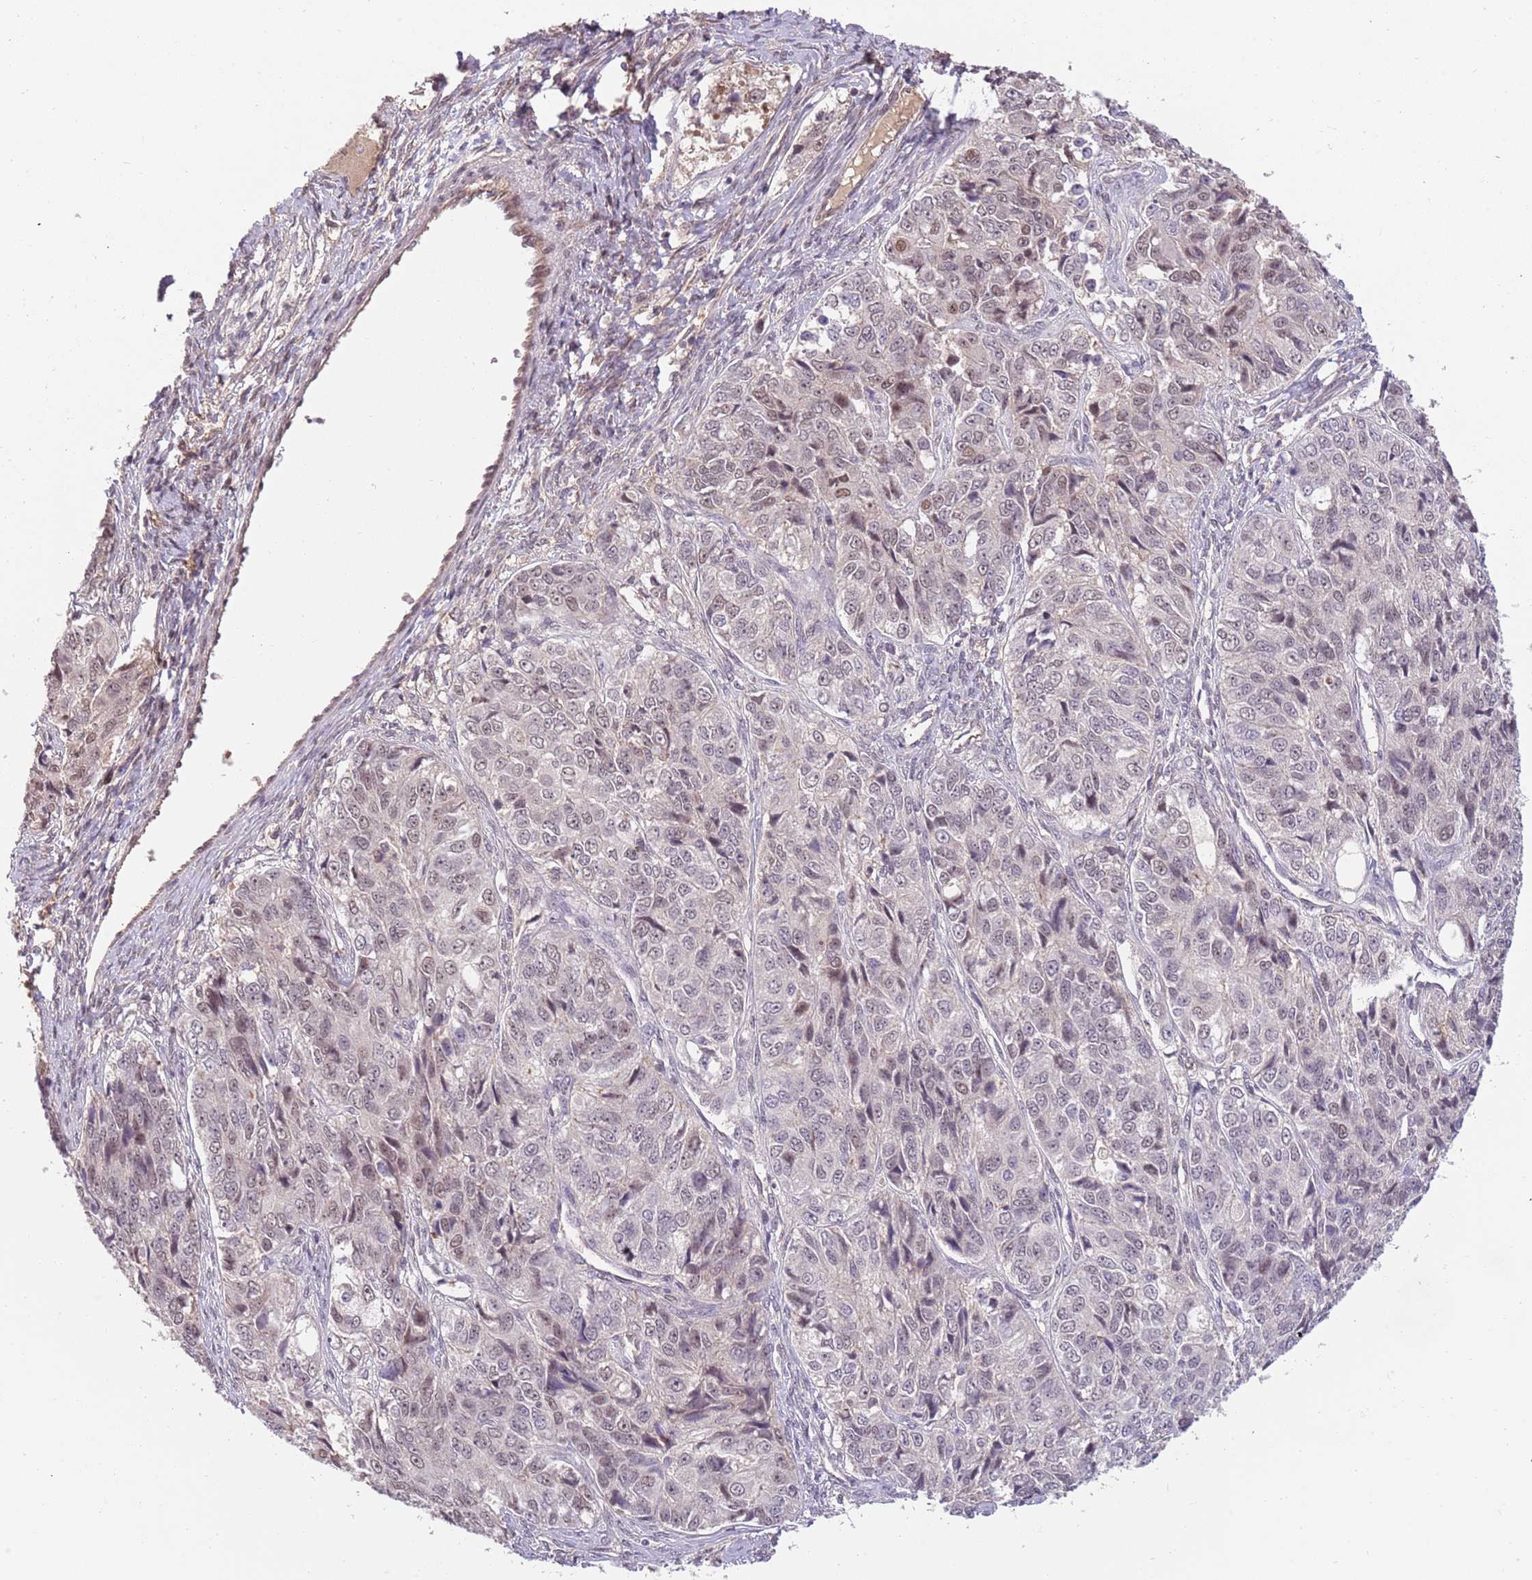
{"staining": {"intensity": "negative", "quantity": "none", "location": "none"}, "tissue": "ovarian cancer", "cell_type": "Tumor cells", "image_type": "cancer", "snomed": [{"axis": "morphology", "description": "Carcinoma, endometroid"}, {"axis": "topography", "description": "Ovary"}], "caption": "A micrograph of human endometroid carcinoma (ovarian) is negative for staining in tumor cells. (Brightfield microscopy of DAB immunohistochemistry at high magnification).", "gene": "ZBTB7A", "patient": {"sex": "female", "age": 51}}